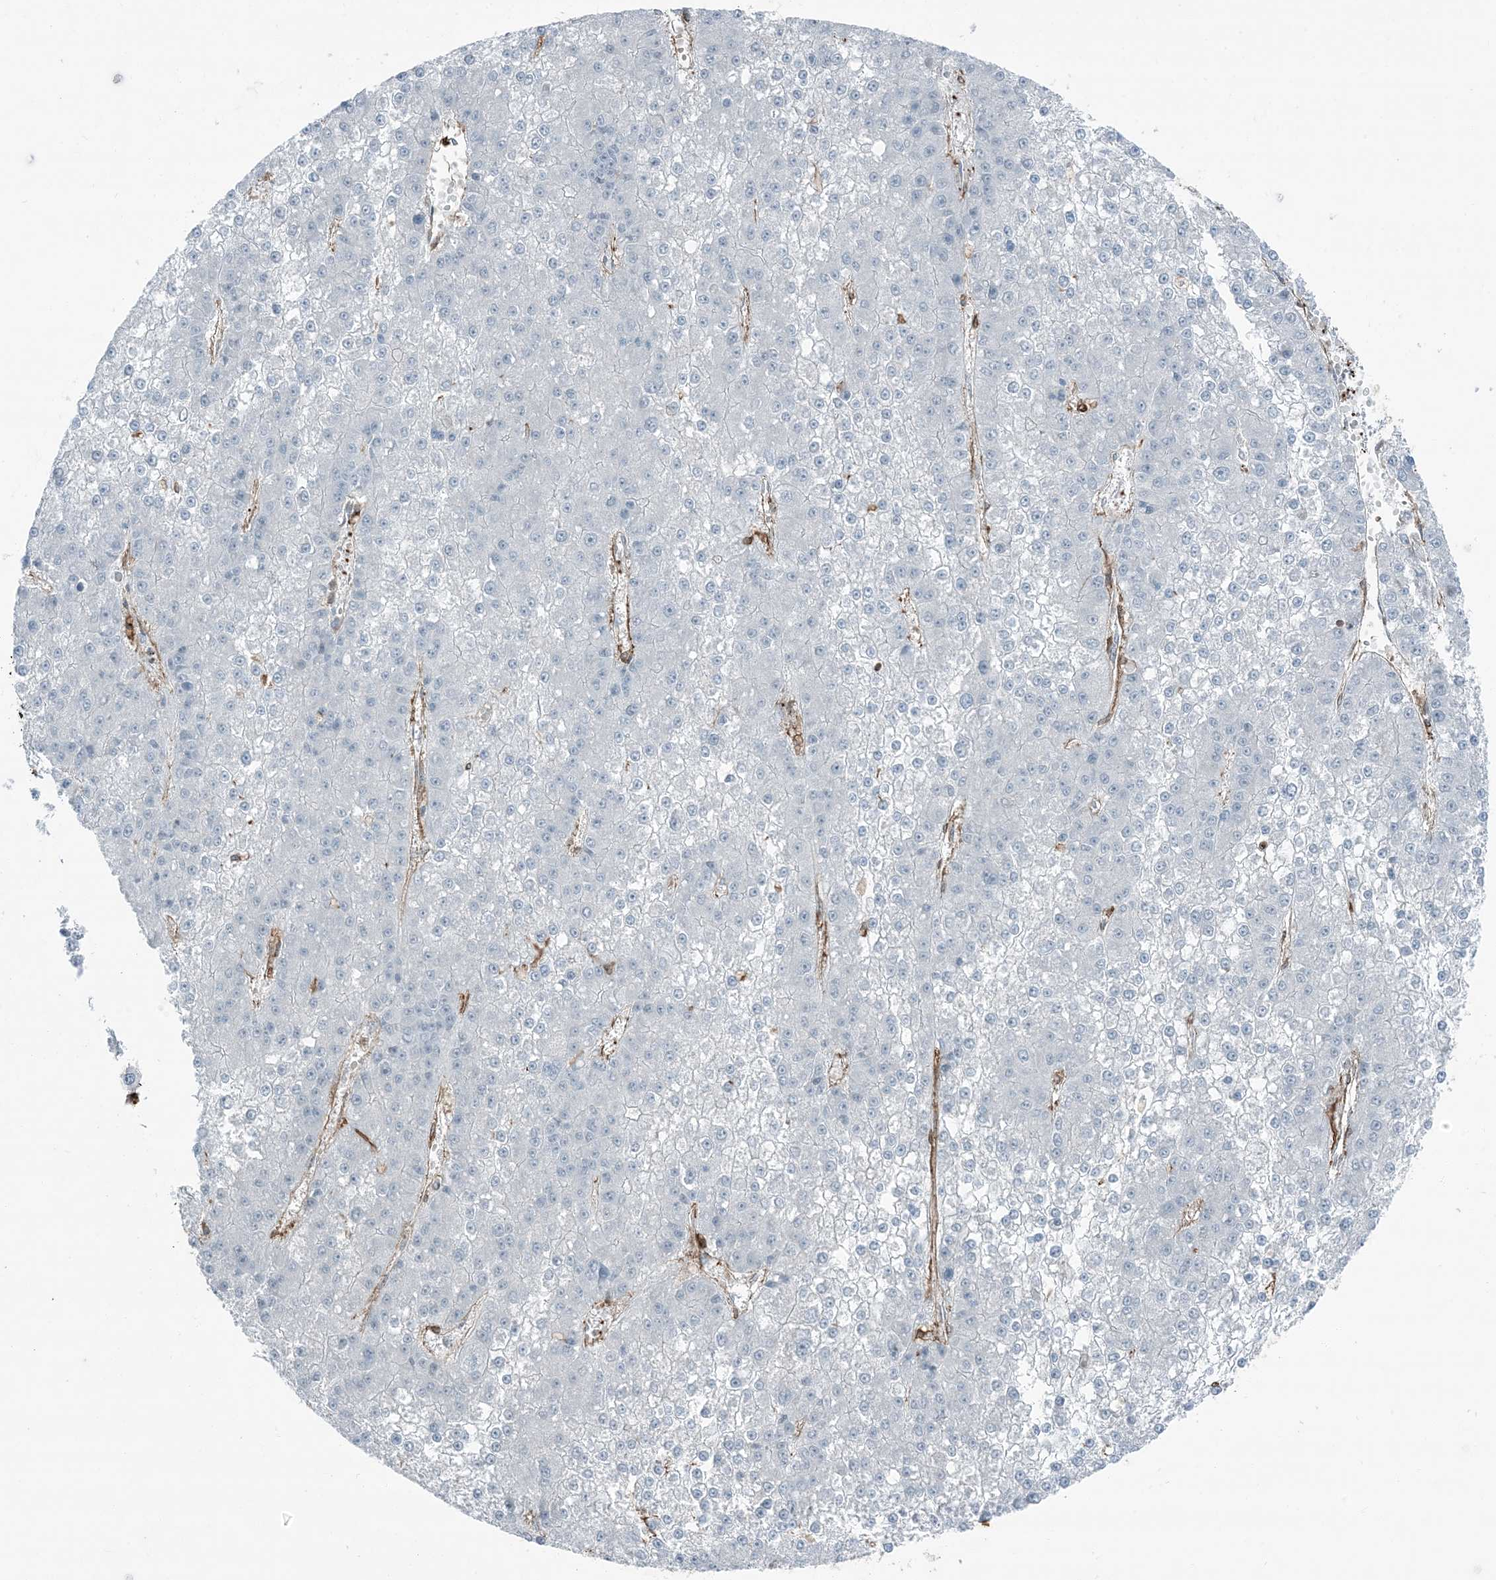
{"staining": {"intensity": "negative", "quantity": "none", "location": "none"}, "tissue": "liver cancer", "cell_type": "Tumor cells", "image_type": "cancer", "snomed": [{"axis": "morphology", "description": "Carcinoma, Hepatocellular, NOS"}, {"axis": "topography", "description": "Liver"}], "caption": "Hepatocellular carcinoma (liver) was stained to show a protein in brown. There is no significant expression in tumor cells.", "gene": "APOBEC3C", "patient": {"sex": "female", "age": 73}}